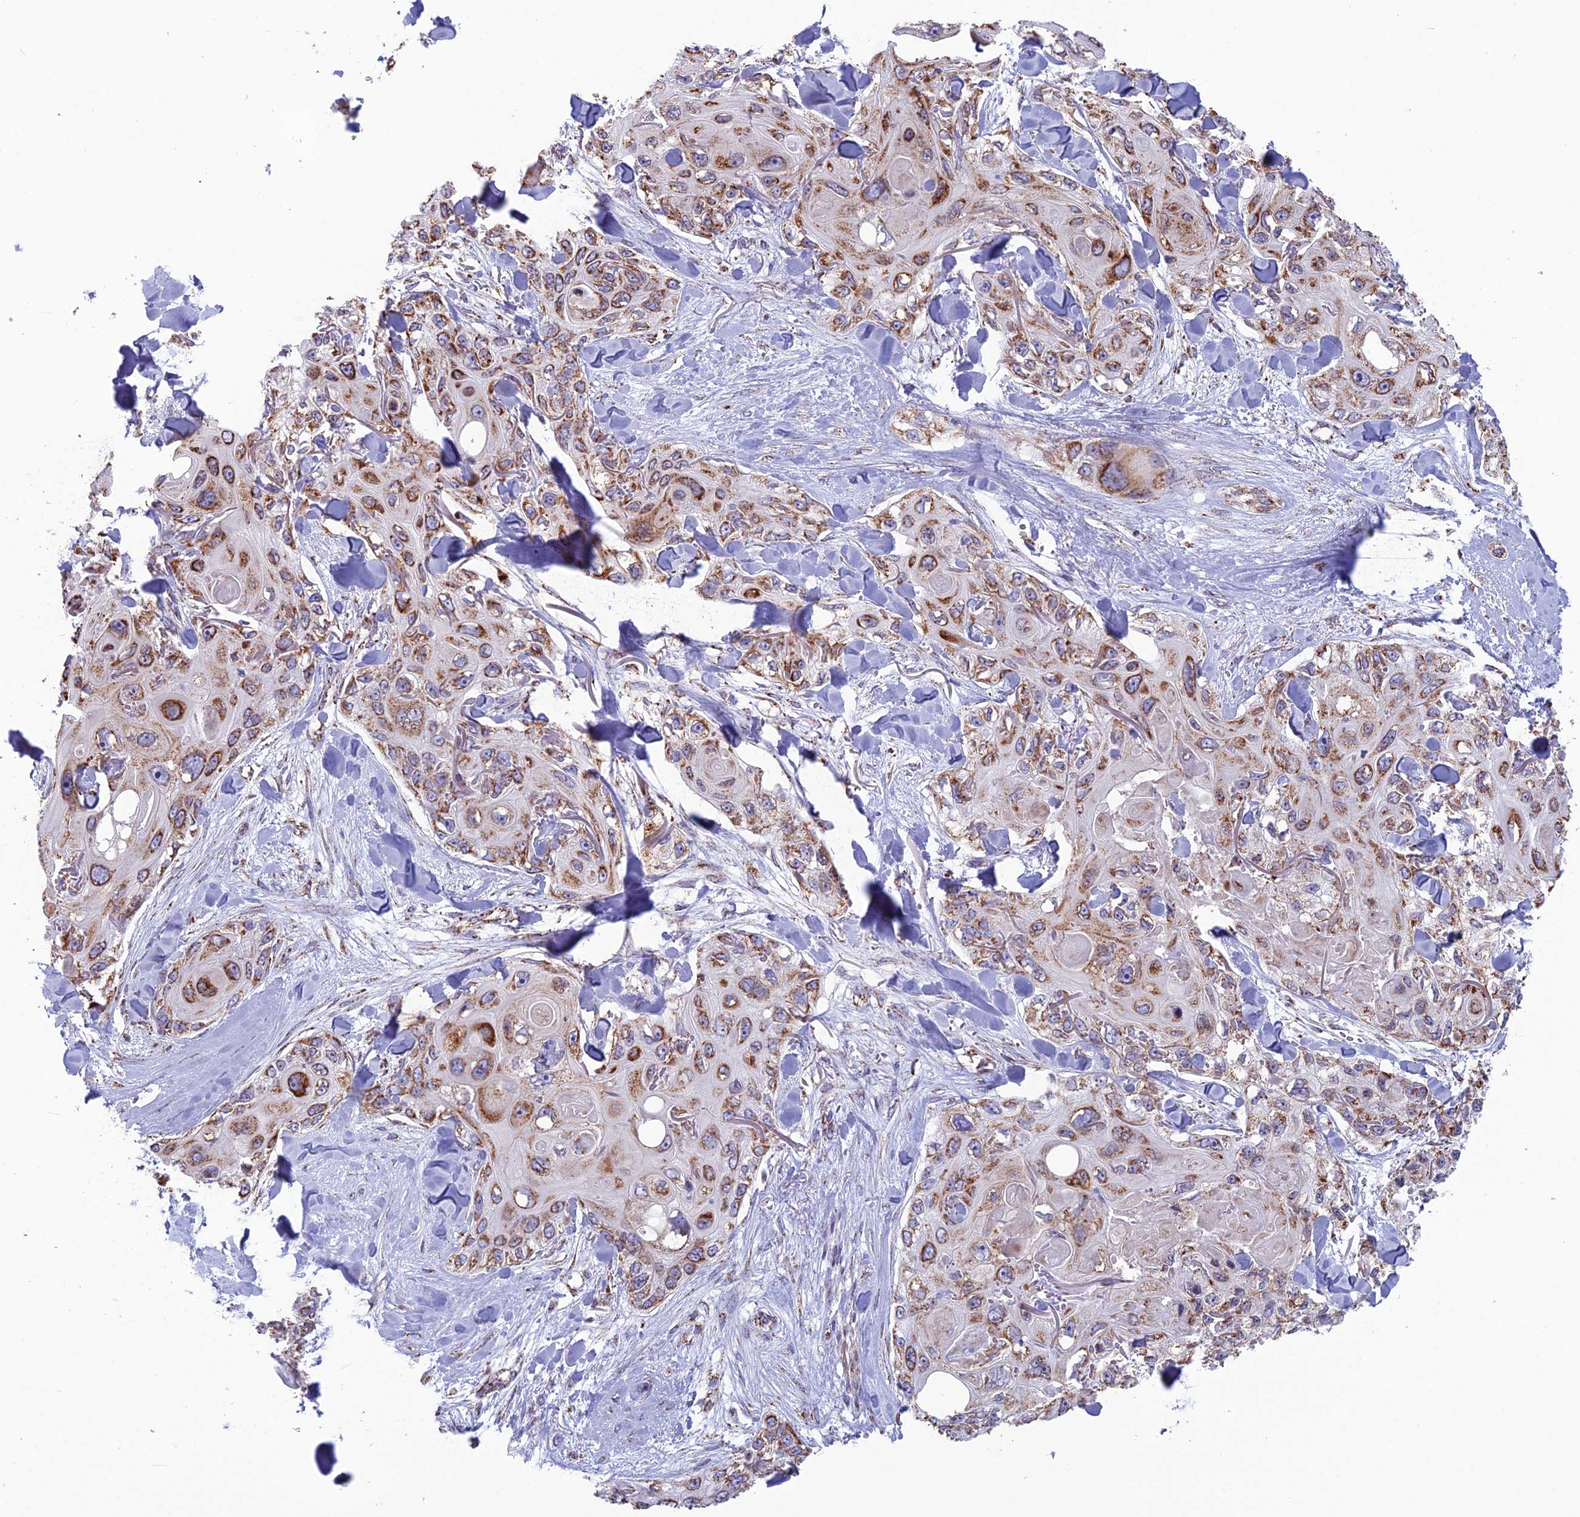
{"staining": {"intensity": "moderate", "quantity": ">75%", "location": "cytoplasmic/membranous"}, "tissue": "skin cancer", "cell_type": "Tumor cells", "image_type": "cancer", "snomed": [{"axis": "morphology", "description": "Normal tissue, NOS"}, {"axis": "morphology", "description": "Squamous cell carcinoma, NOS"}, {"axis": "topography", "description": "Skin"}], "caption": "Protein staining of skin cancer tissue reveals moderate cytoplasmic/membranous staining in about >75% of tumor cells.", "gene": "CS", "patient": {"sex": "male", "age": 72}}